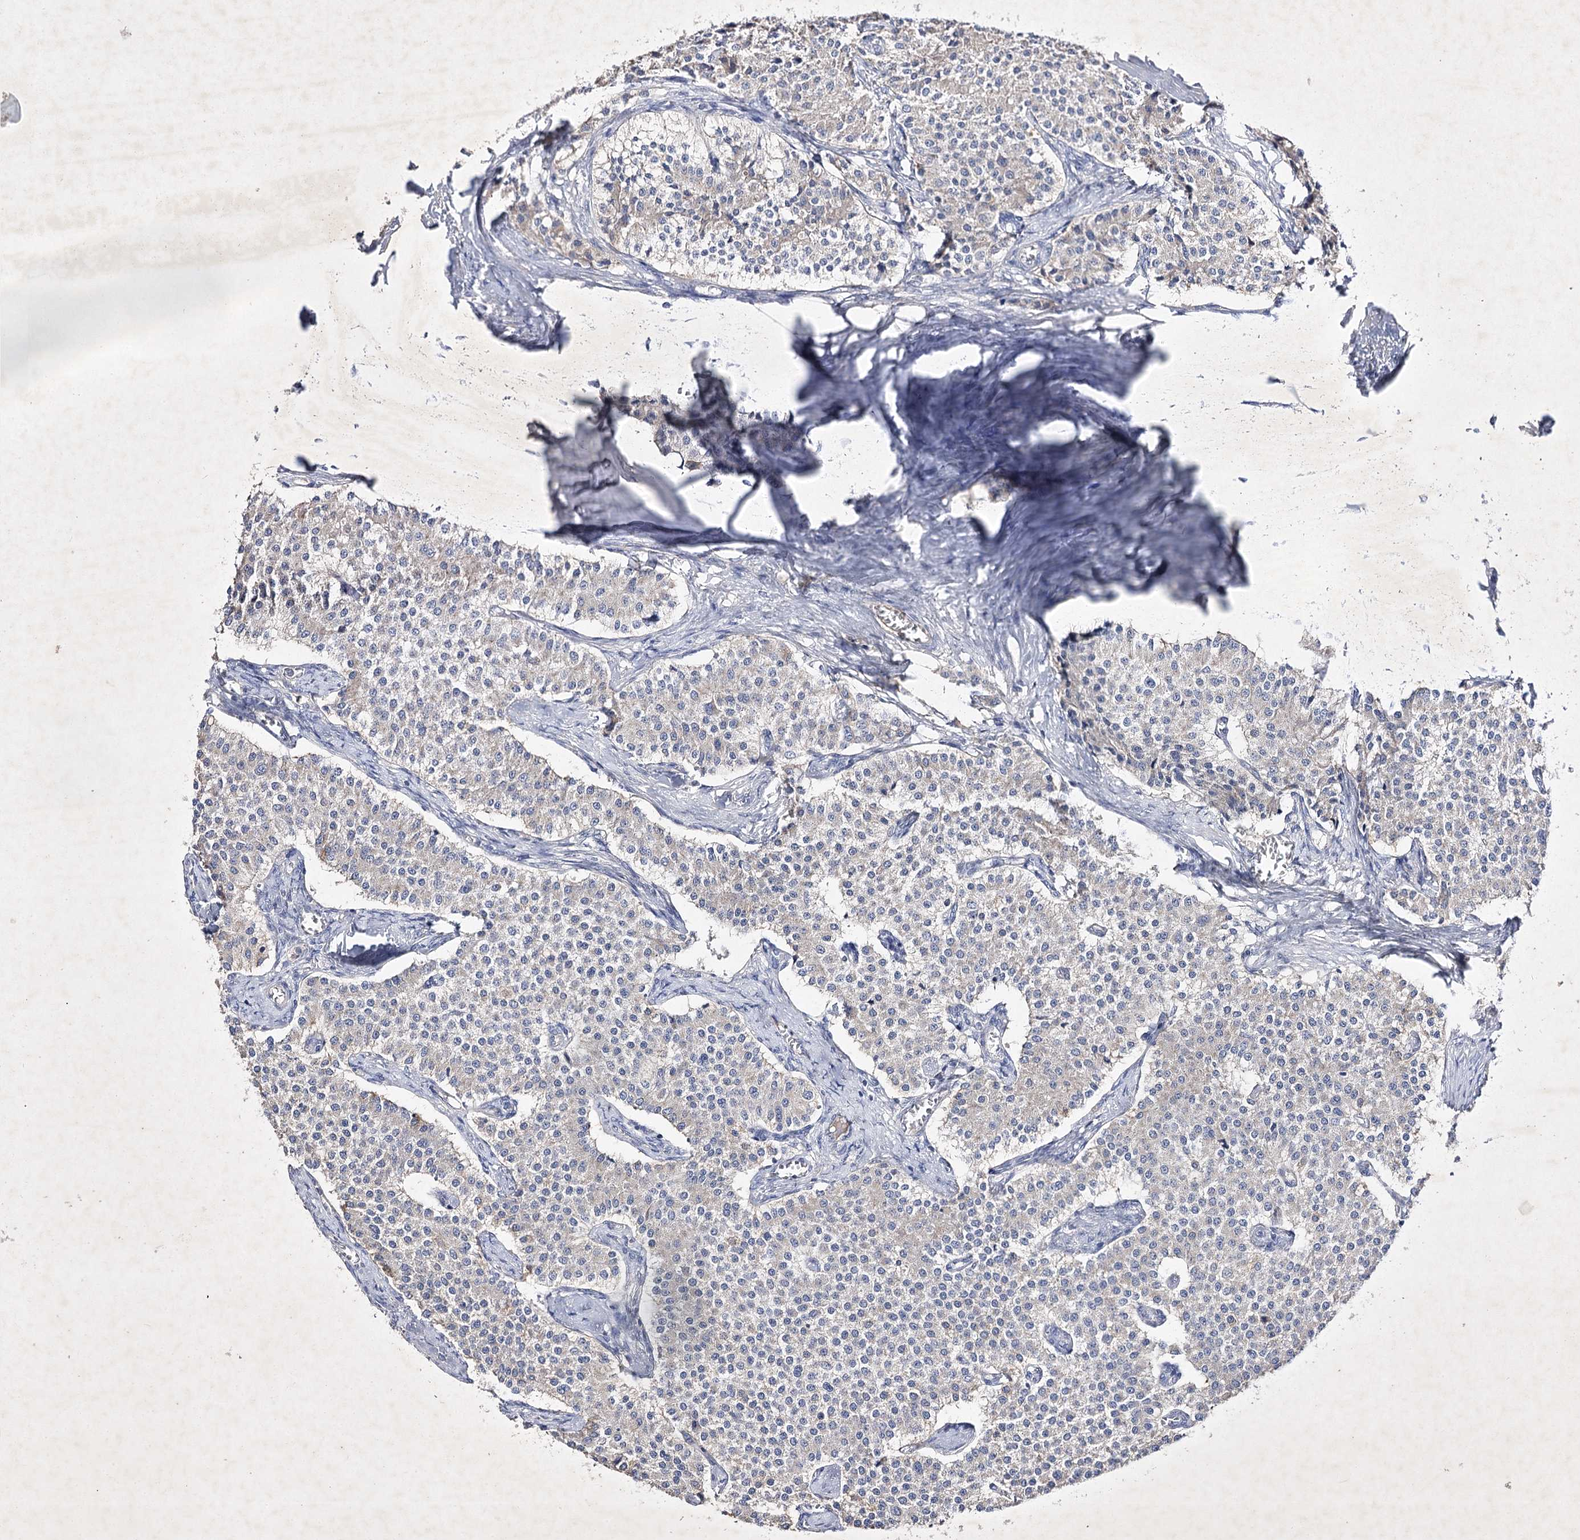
{"staining": {"intensity": "negative", "quantity": "none", "location": "none"}, "tissue": "carcinoid", "cell_type": "Tumor cells", "image_type": "cancer", "snomed": [{"axis": "morphology", "description": "Carcinoid, malignant, NOS"}, {"axis": "topography", "description": "Colon"}], "caption": "Tumor cells show no significant staining in carcinoid. (IHC, brightfield microscopy, high magnification).", "gene": "COX15", "patient": {"sex": "female", "age": 52}}